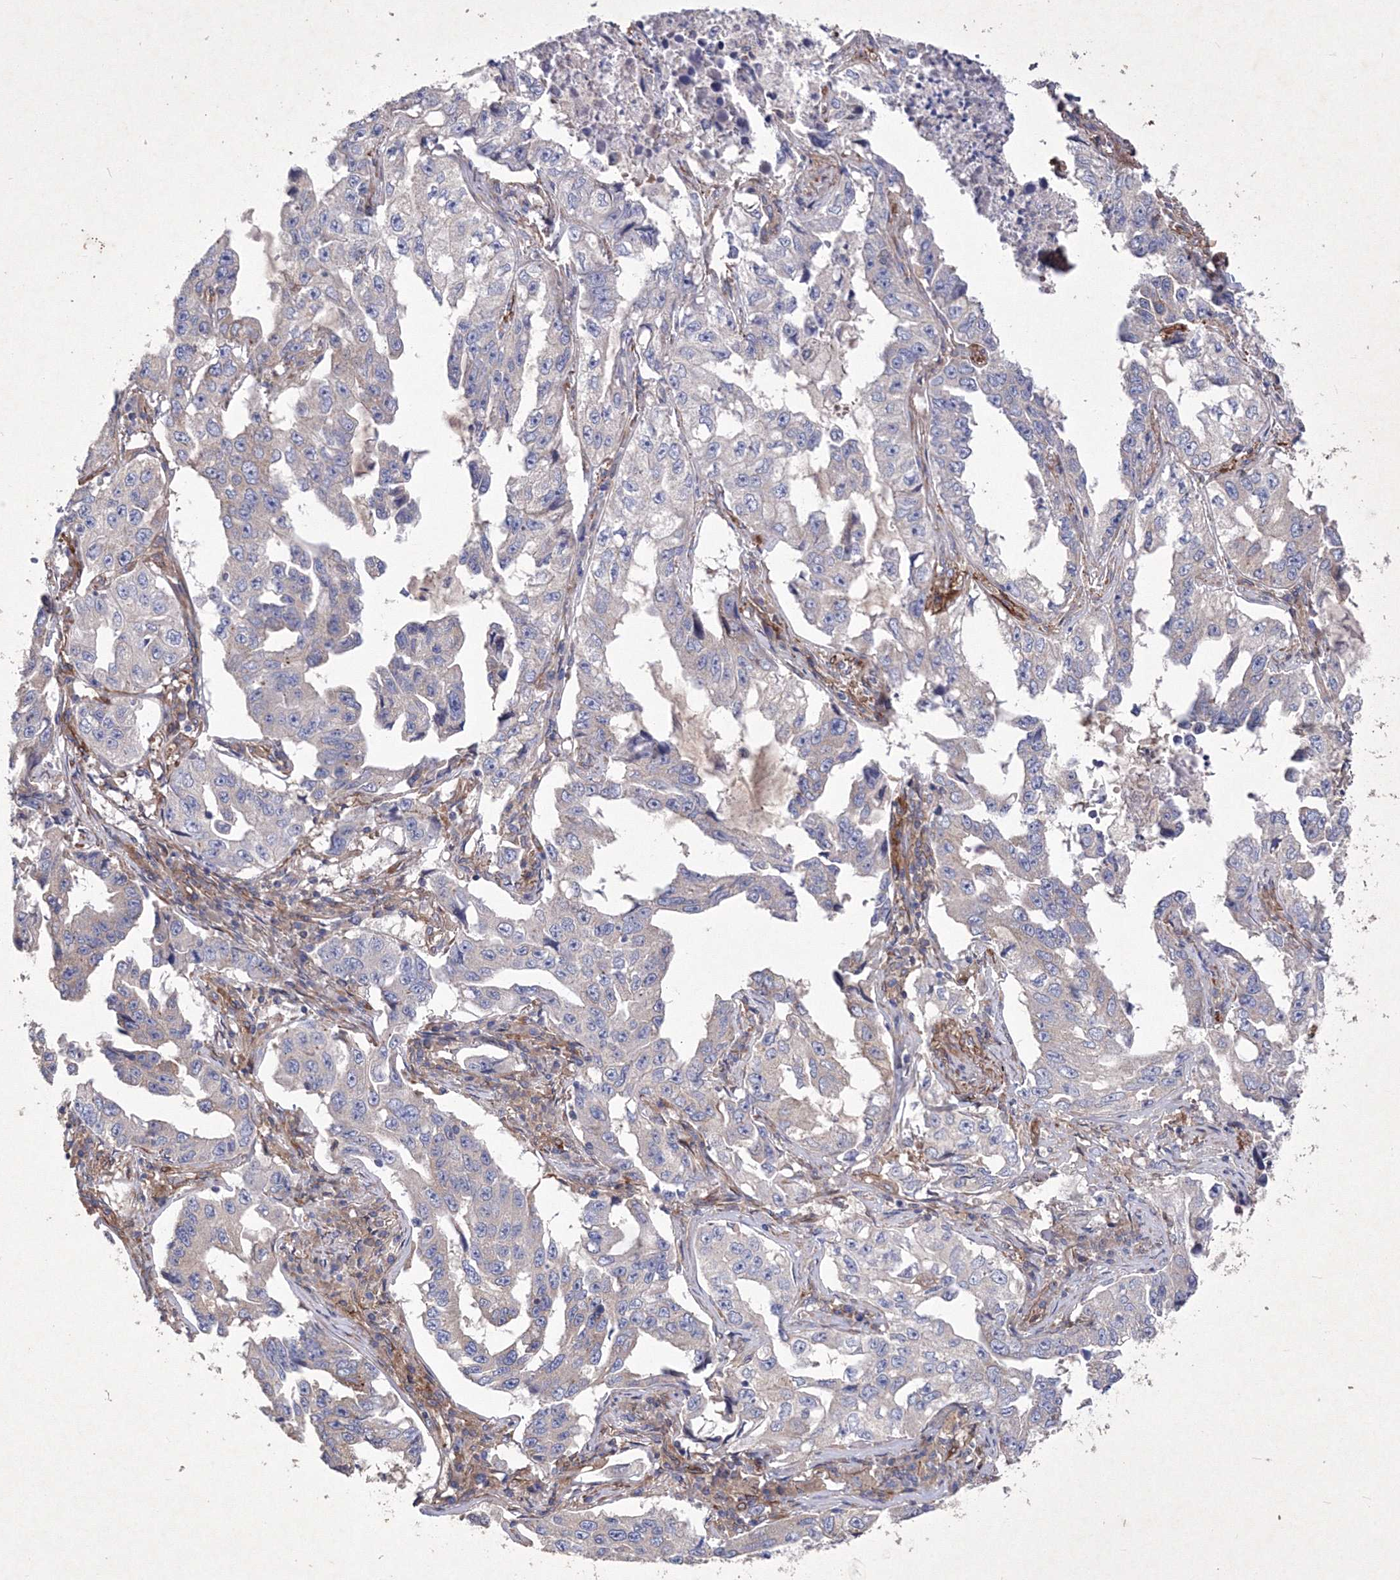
{"staining": {"intensity": "negative", "quantity": "none", "location": "none"}, "tissue": "lung cancer", "cell_type": "Tumor cells", "image_type": "cancer", "snomed": [{"axis": "morphology", "description": "Adenocarcinoma, NOS"}, {"axis": "topography", "description": "Lung"}], "caption": "Tumor cells show no significant staining in lung cancer.", "gene": "SNX18", "patient": {"sex": "female", "age": 51}}